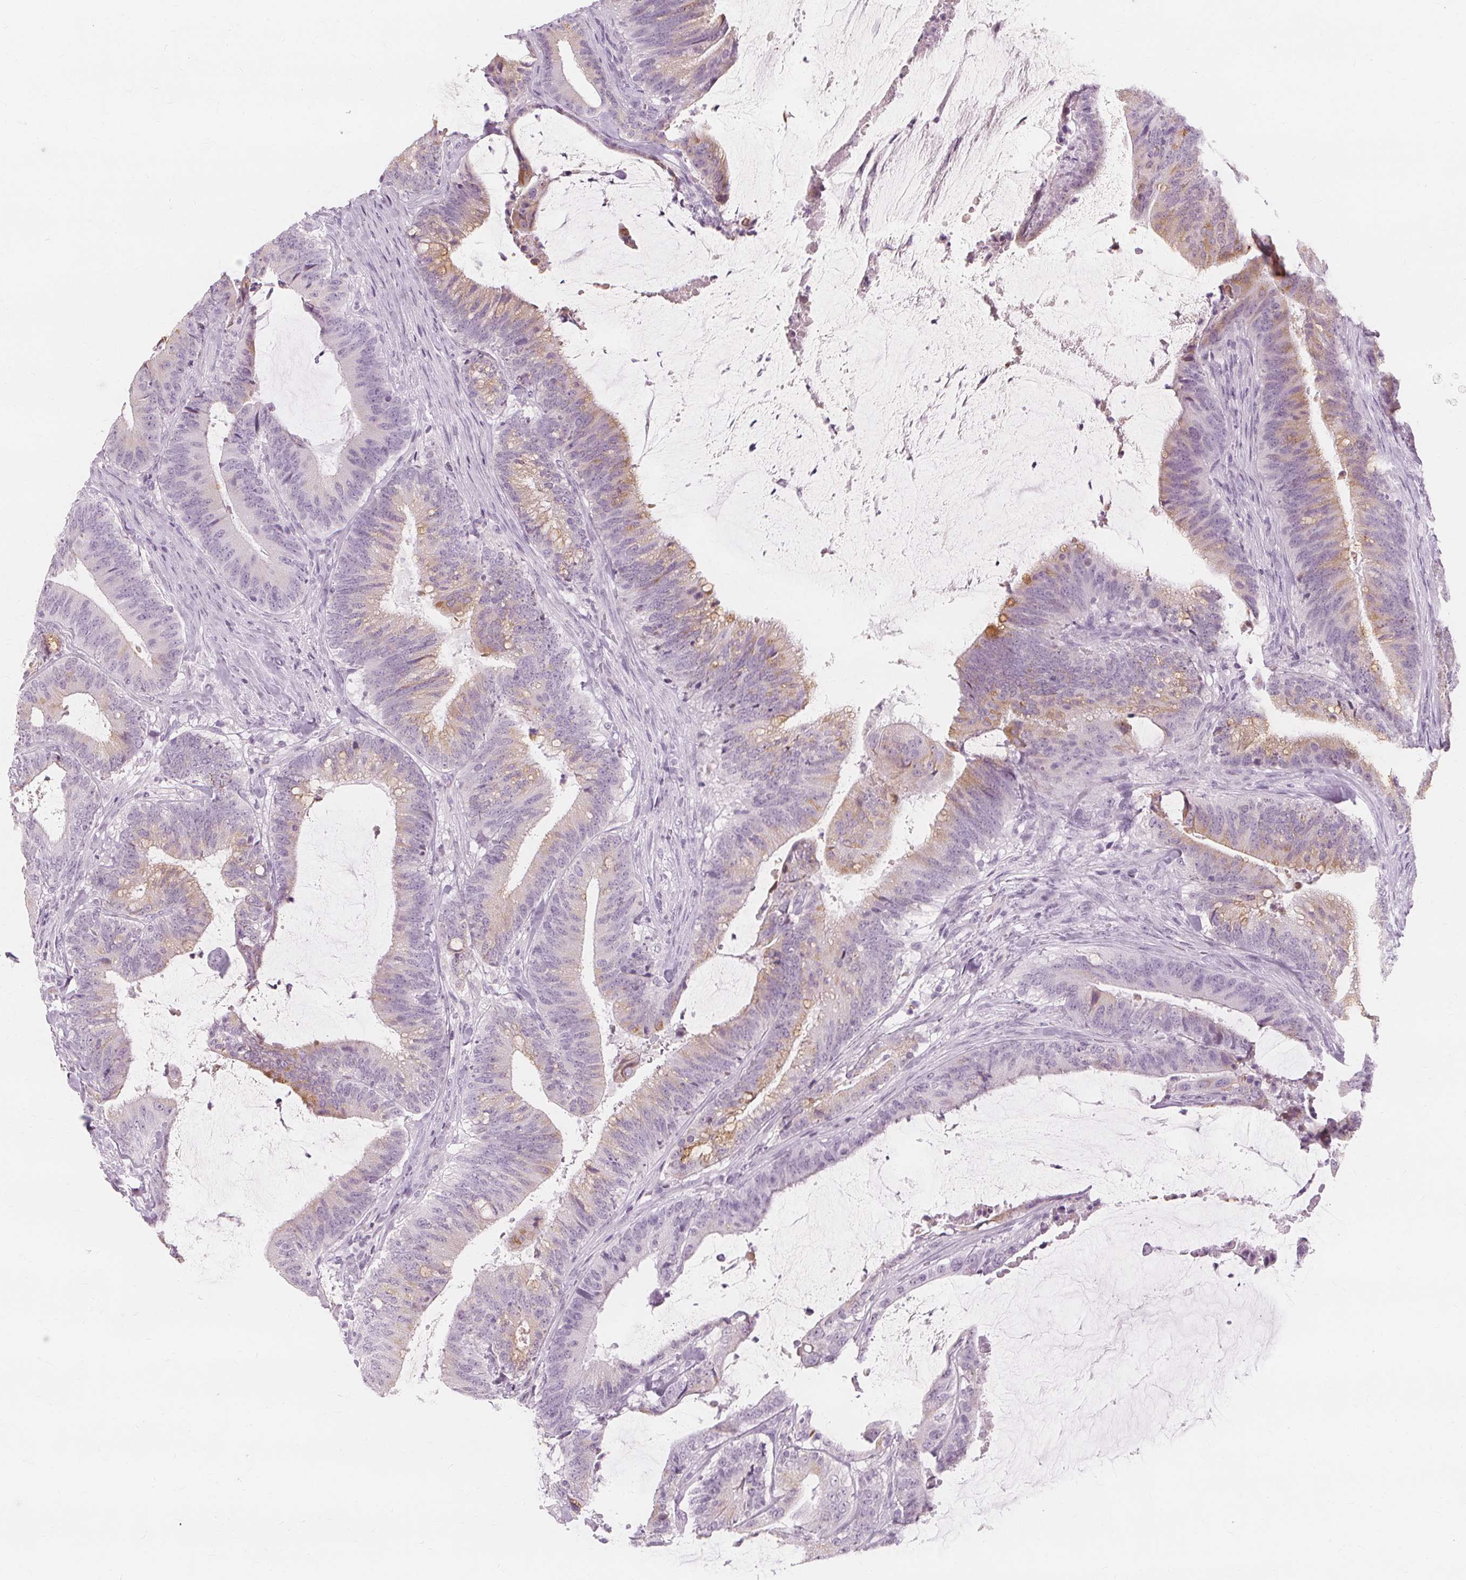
{"staining": {"intensity": "weak", "quantity": "<25%", "location": "cytoplasmic/membranous"}, "tissue": "colorectal cancer", "cell_type": "Tumor cells", "image_type": "cancer", "snomed": [{"axis": "morphology", "description": "Adenocarcinoma, NOS"}, {"axis": "topography", "description": "Colon"}], "caption": "IHC micrograph of neoplastic tissue: colorectal cancer stained with DAB reveals no significant protein staining in tumor cells.", "gene": "TFF1", "patient": {"sex": "female", "age": 43}}